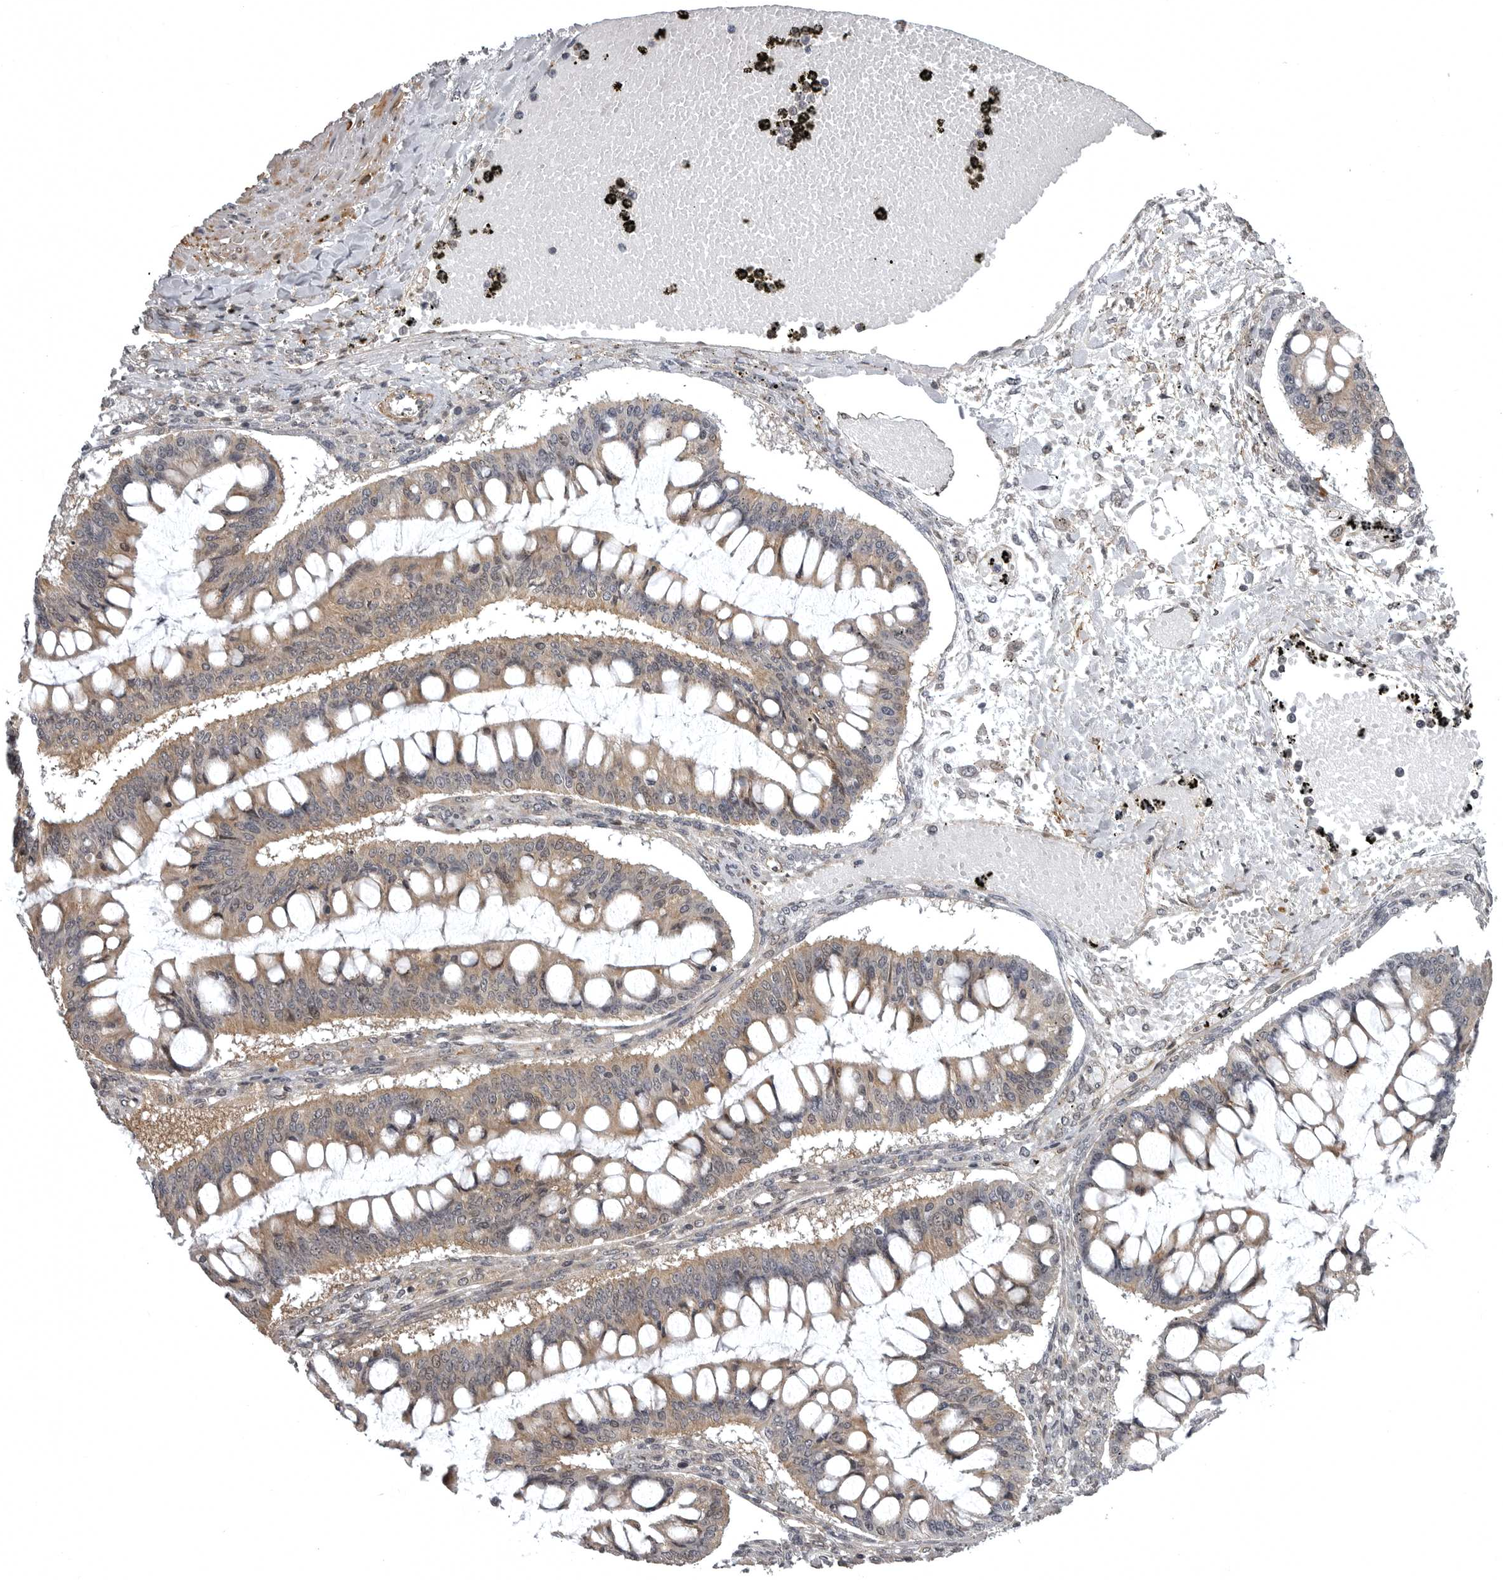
{"staining": {"intensity": "moderate", "quantity": ">75%", "location": "cytoplasmic/membranous,nuclear"}, "tissue": "ovarian cancer", "cell_type": "Tumor cells", "image_type": "cancer", "snomed": [{"axis": "morphology", "description": "Cystadenocarcinoma, mucinous, NOS"}, {"axis": "topography", "description": "Ovary"}], "caption": "Protein staining of ovarian cancer tissue demonstrates moderate cytoplasmic/membranous and nuclear expression in about >75% of tumor cells.", "gene": "SNX16", "patient": {"sex": "female", "age": 73}}